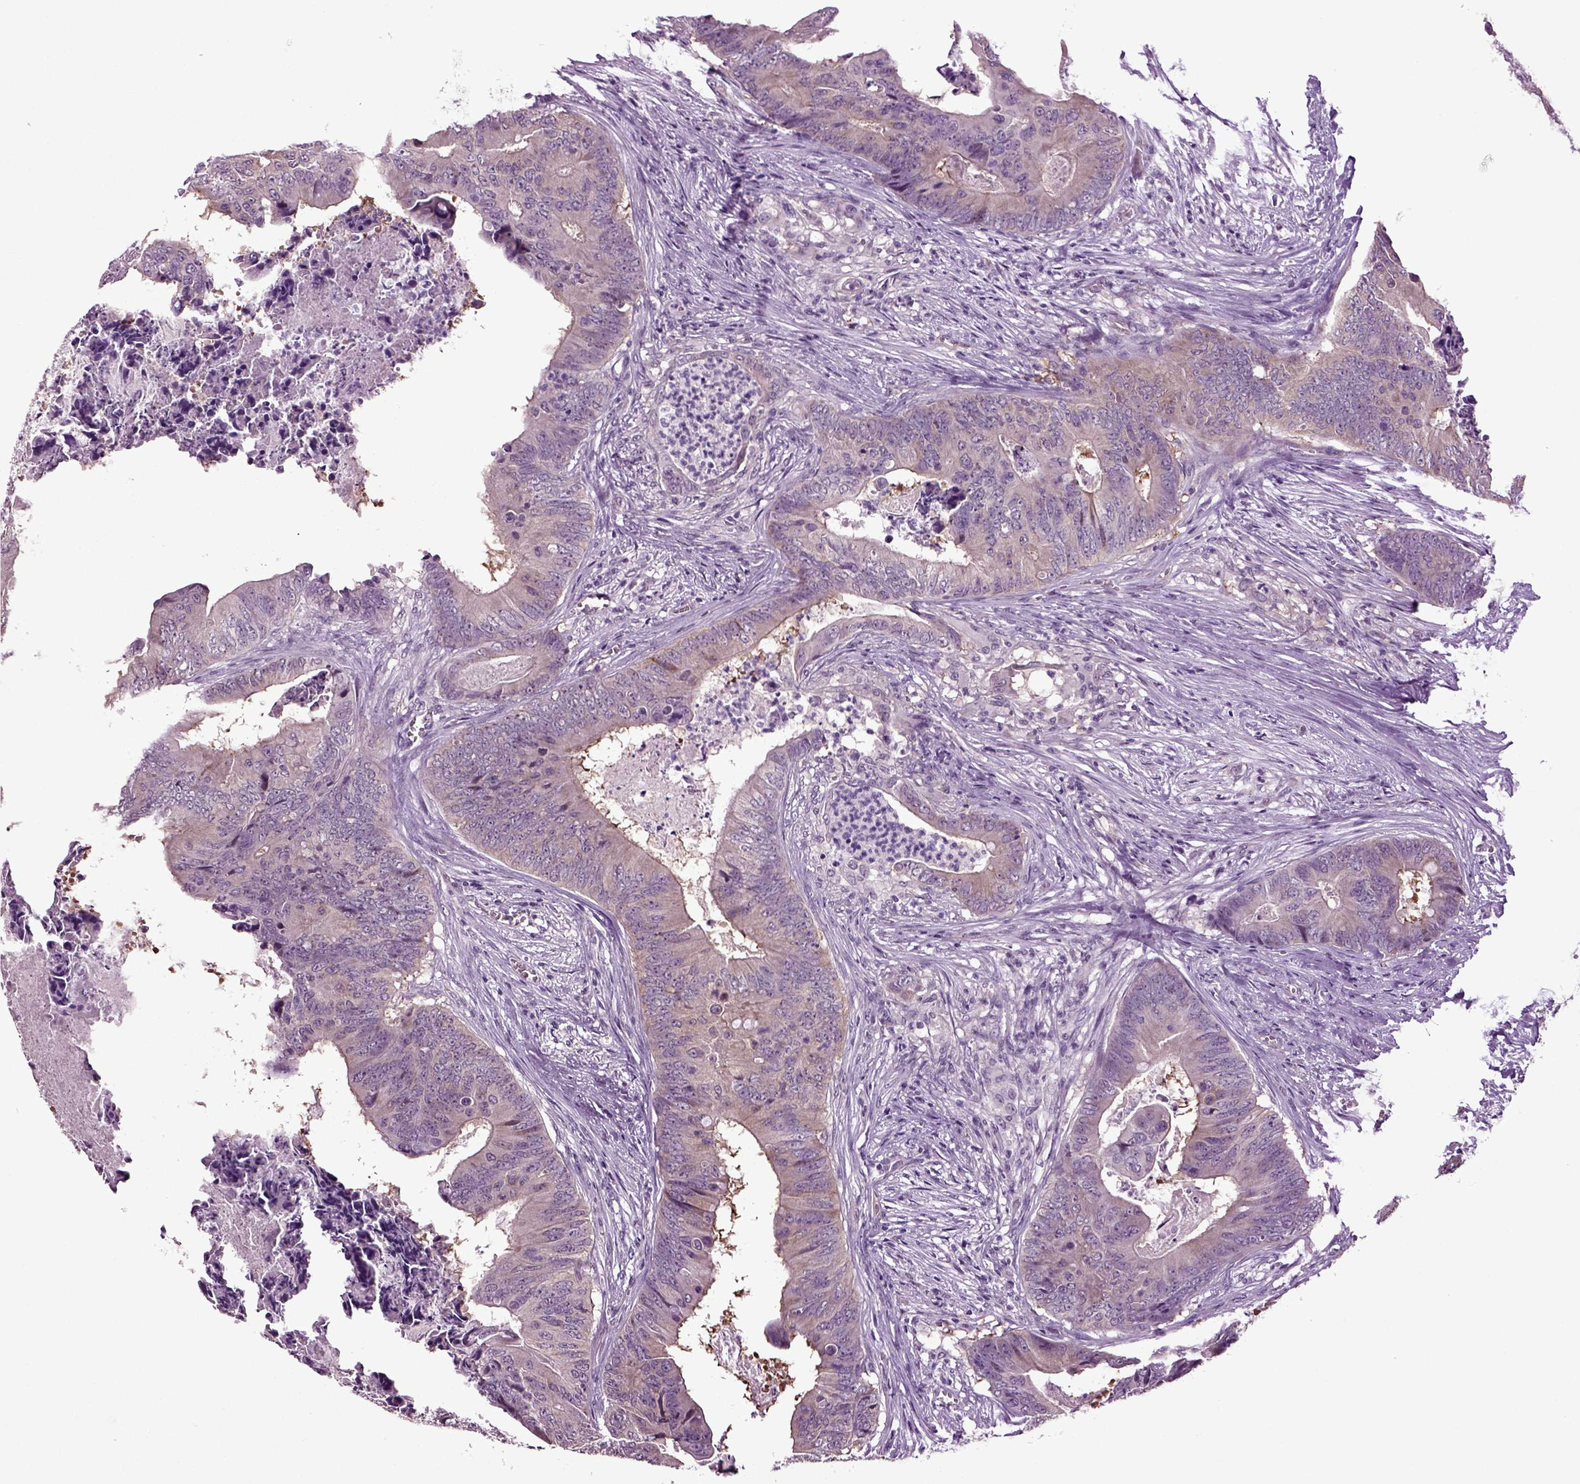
{"staining": {"intensity": "negative", "quantity": "none", "location": "none"}, "tissue": "colorectal cancer", "cell_type": "Tumor cells", "image_type": "cancer", "snomed": [{"axis": "morphology", "description": "Adenocarcinoma, NOS"}, {"axis": "topography", "description": "Colon"}], "caption": "Colorectal adenocarcinoma was stained to show a protein in brown. There is no significant positivity in tumor cells.", "gene": "PLCH2", "patient": {"sex": "male", "age": 84}}